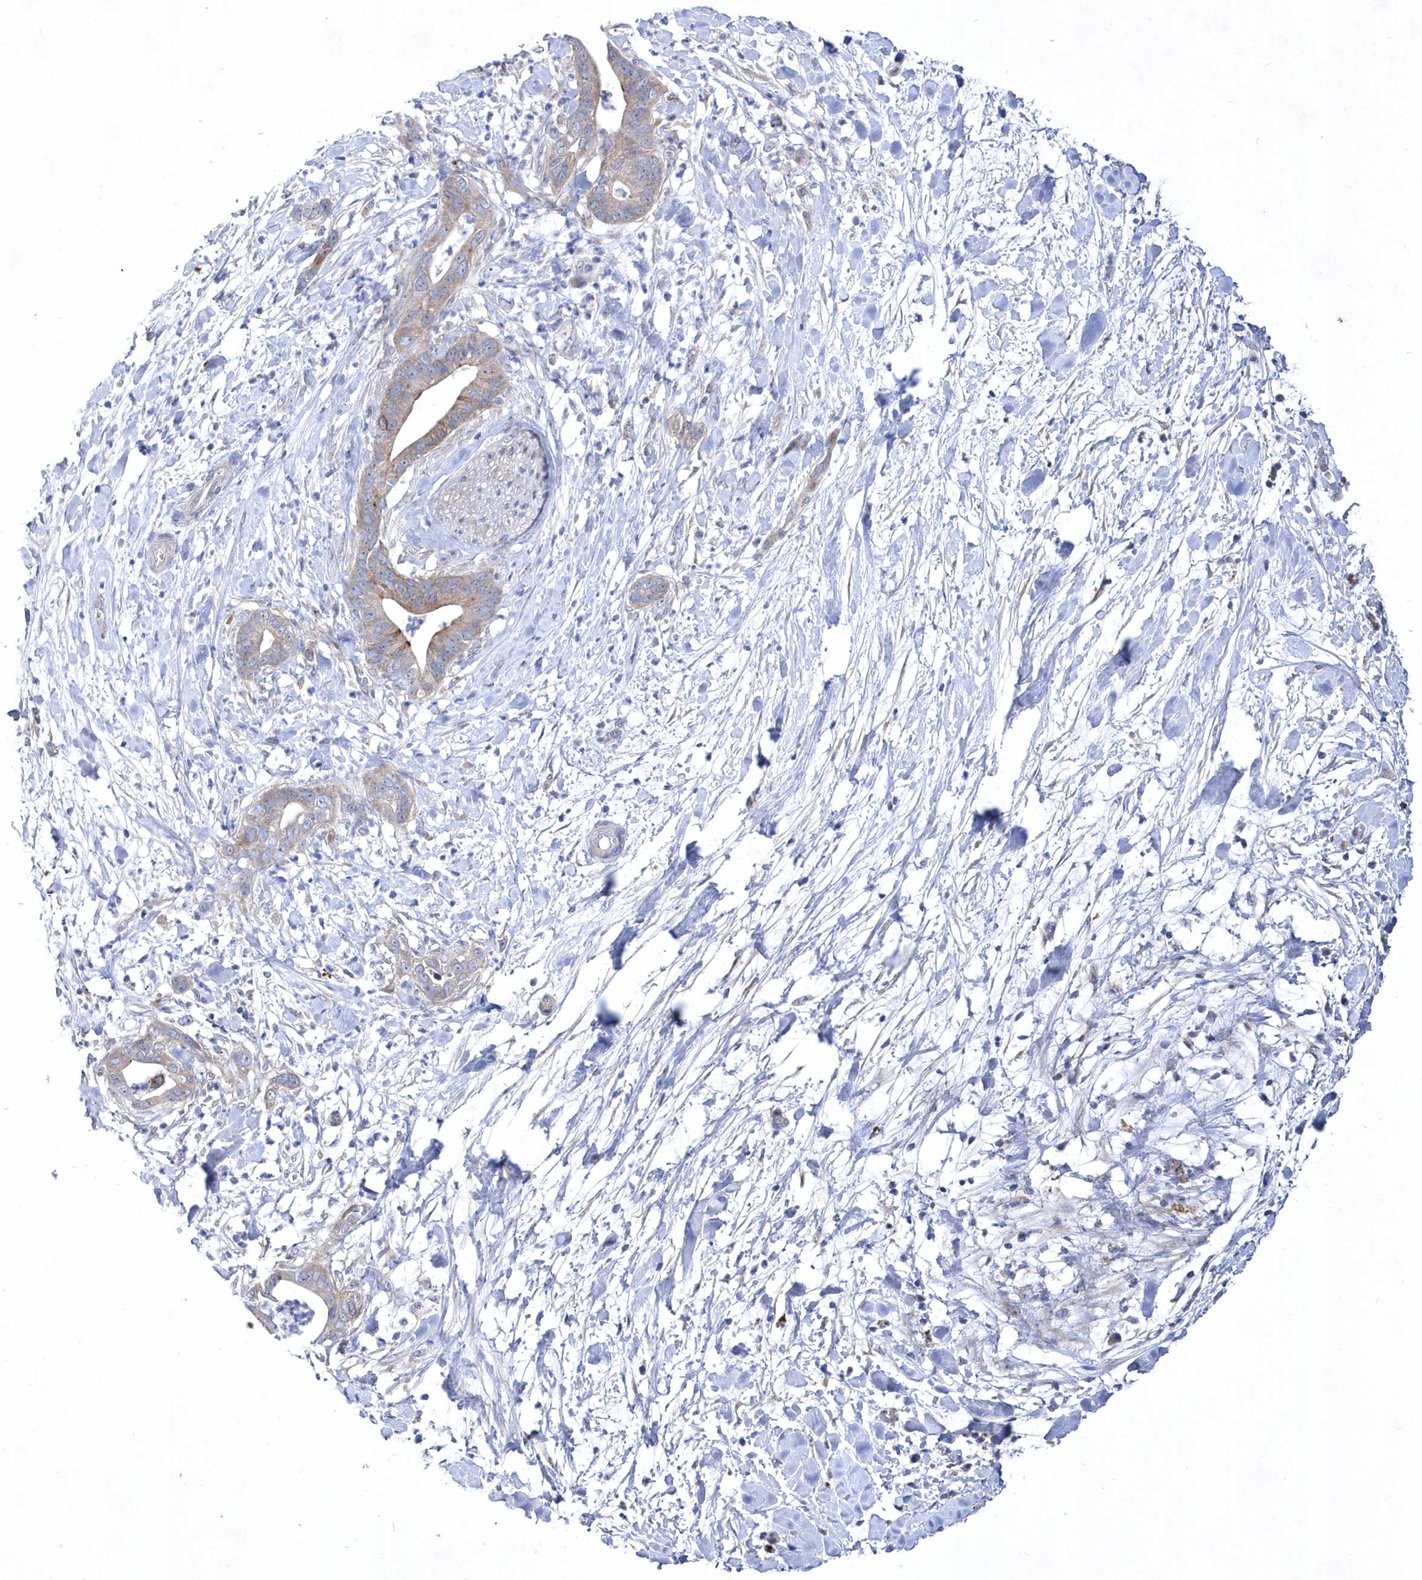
{"staining": {"intensity": "weak", "quantity": ">75%", "location": "cytoplasmic/membranous"}, "tissue": "pancreatic cancer", "cell_type": "Tumor cells", "image_type": "cancer", "snomed": [{"axis": "morphology", "description": "Adenocarcinoma, NOS"}, {"axis": "topography", "description": "Pancreas"}], "caption": "An IHC micrograph of neoplastic tissue is shown. Protein staining in brown highlights weak cytoplasmic/membranous positivity in pancreatic cancer (adenocarcinoma) within tumor cells. (IHC, brightfield microscopy, high magnification).", "gene": "LONRF2", "patient": {"sex": "female", "age": 78}}